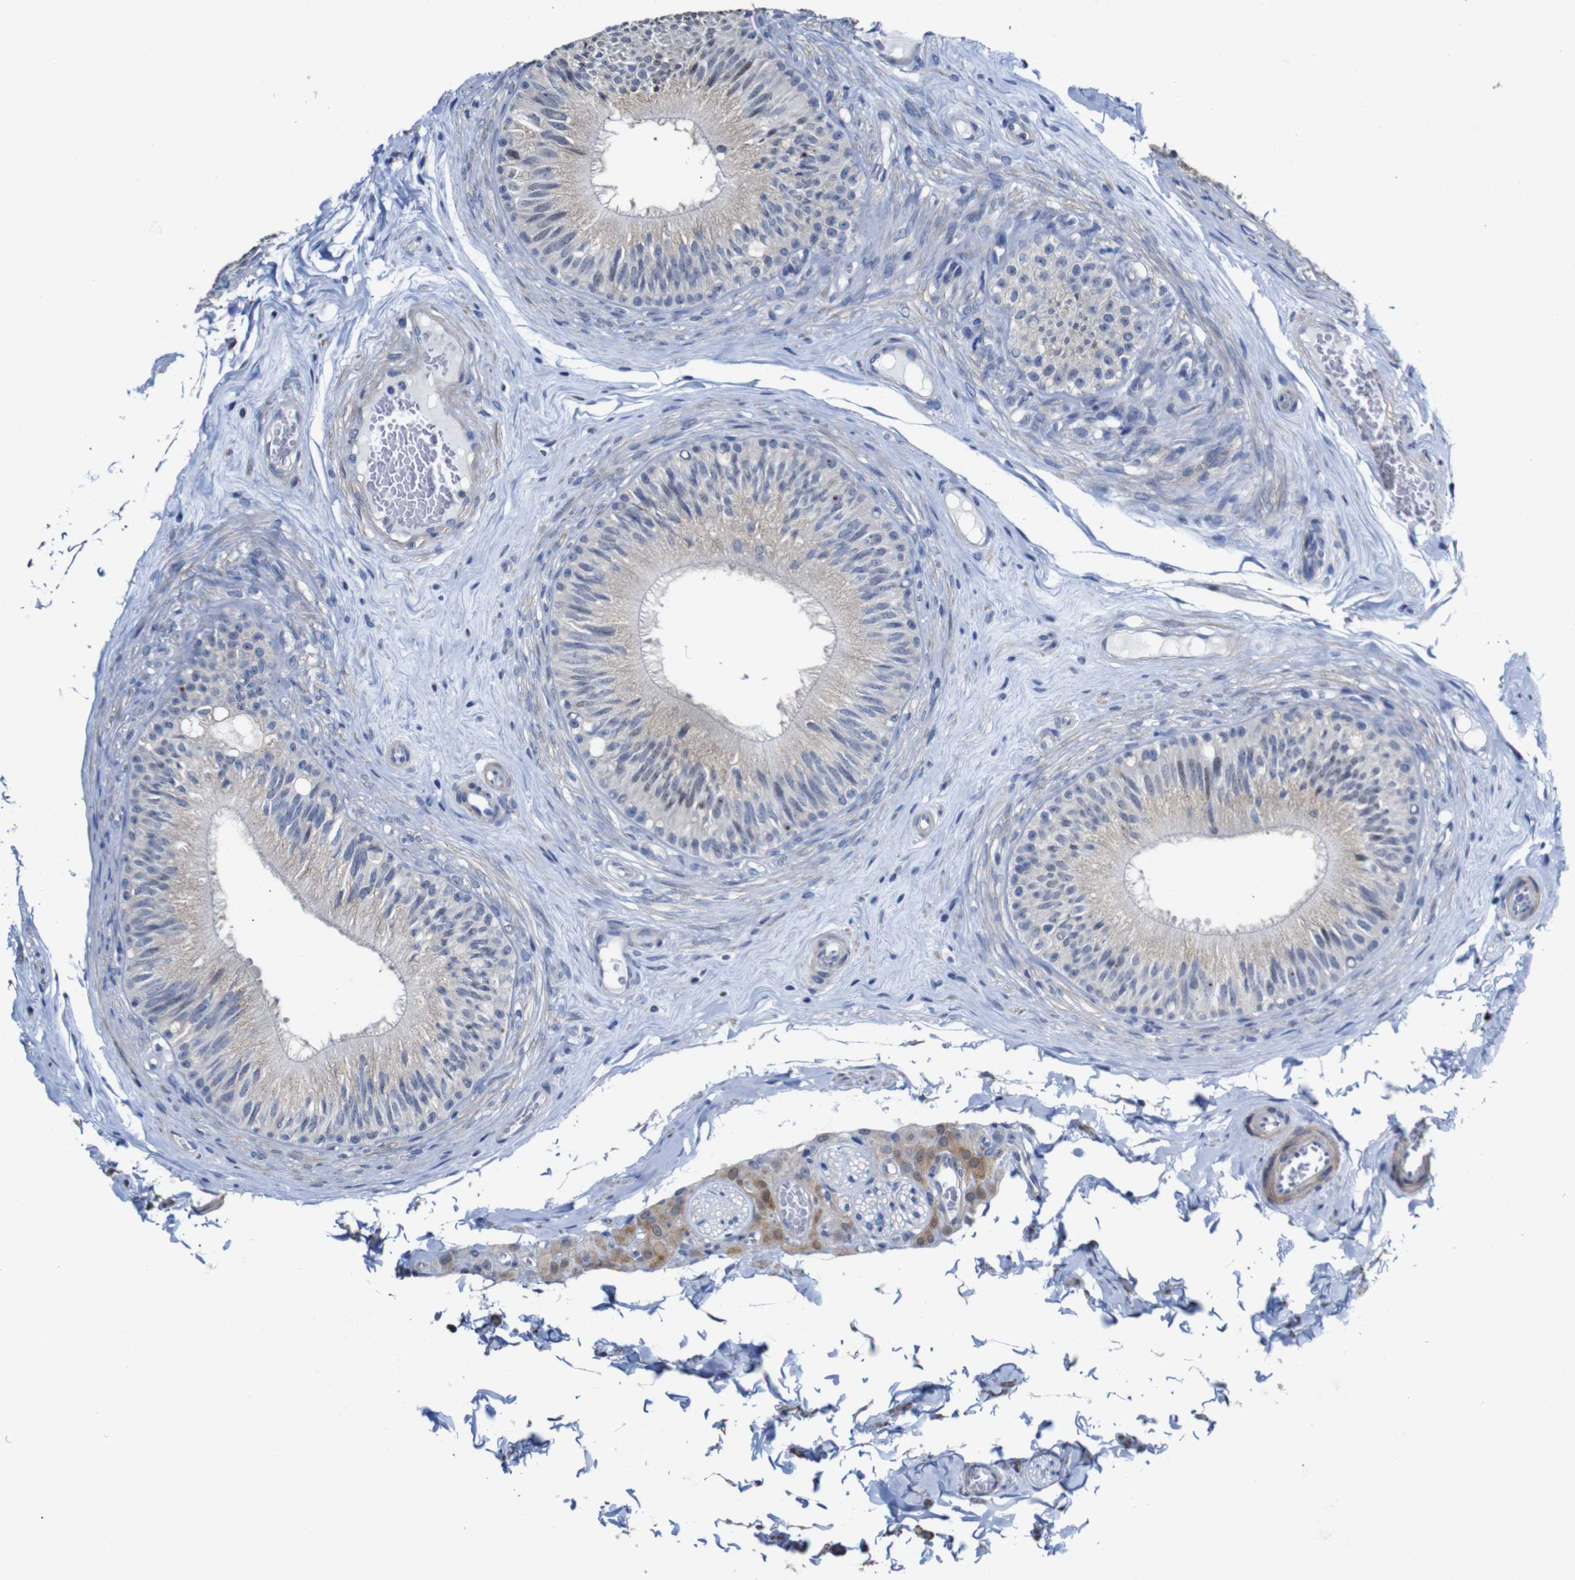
{"staining": {"intensity": "weak", "quantity": "25%-75%", "location": "cytoplasmic/membranous"}, "tissue": "epididymis", "cell_type": "Glandular cells", "image_type": "normal", "snomed": [{"axis": "morphology", "description": "Normal tissue, NOS"}, {"axis": "topography", "description": "Testis"}, {"axis": "topography", "description": "Epididymis"}], "caption": "Immunohistochemical staining of benign epididymis reveals weak cytoplasmic/membranous protein positivity in about 25%-75% of glandular cells.", "gene": "TCEAL9", "patient": {"sex": "male", "age": 36}}